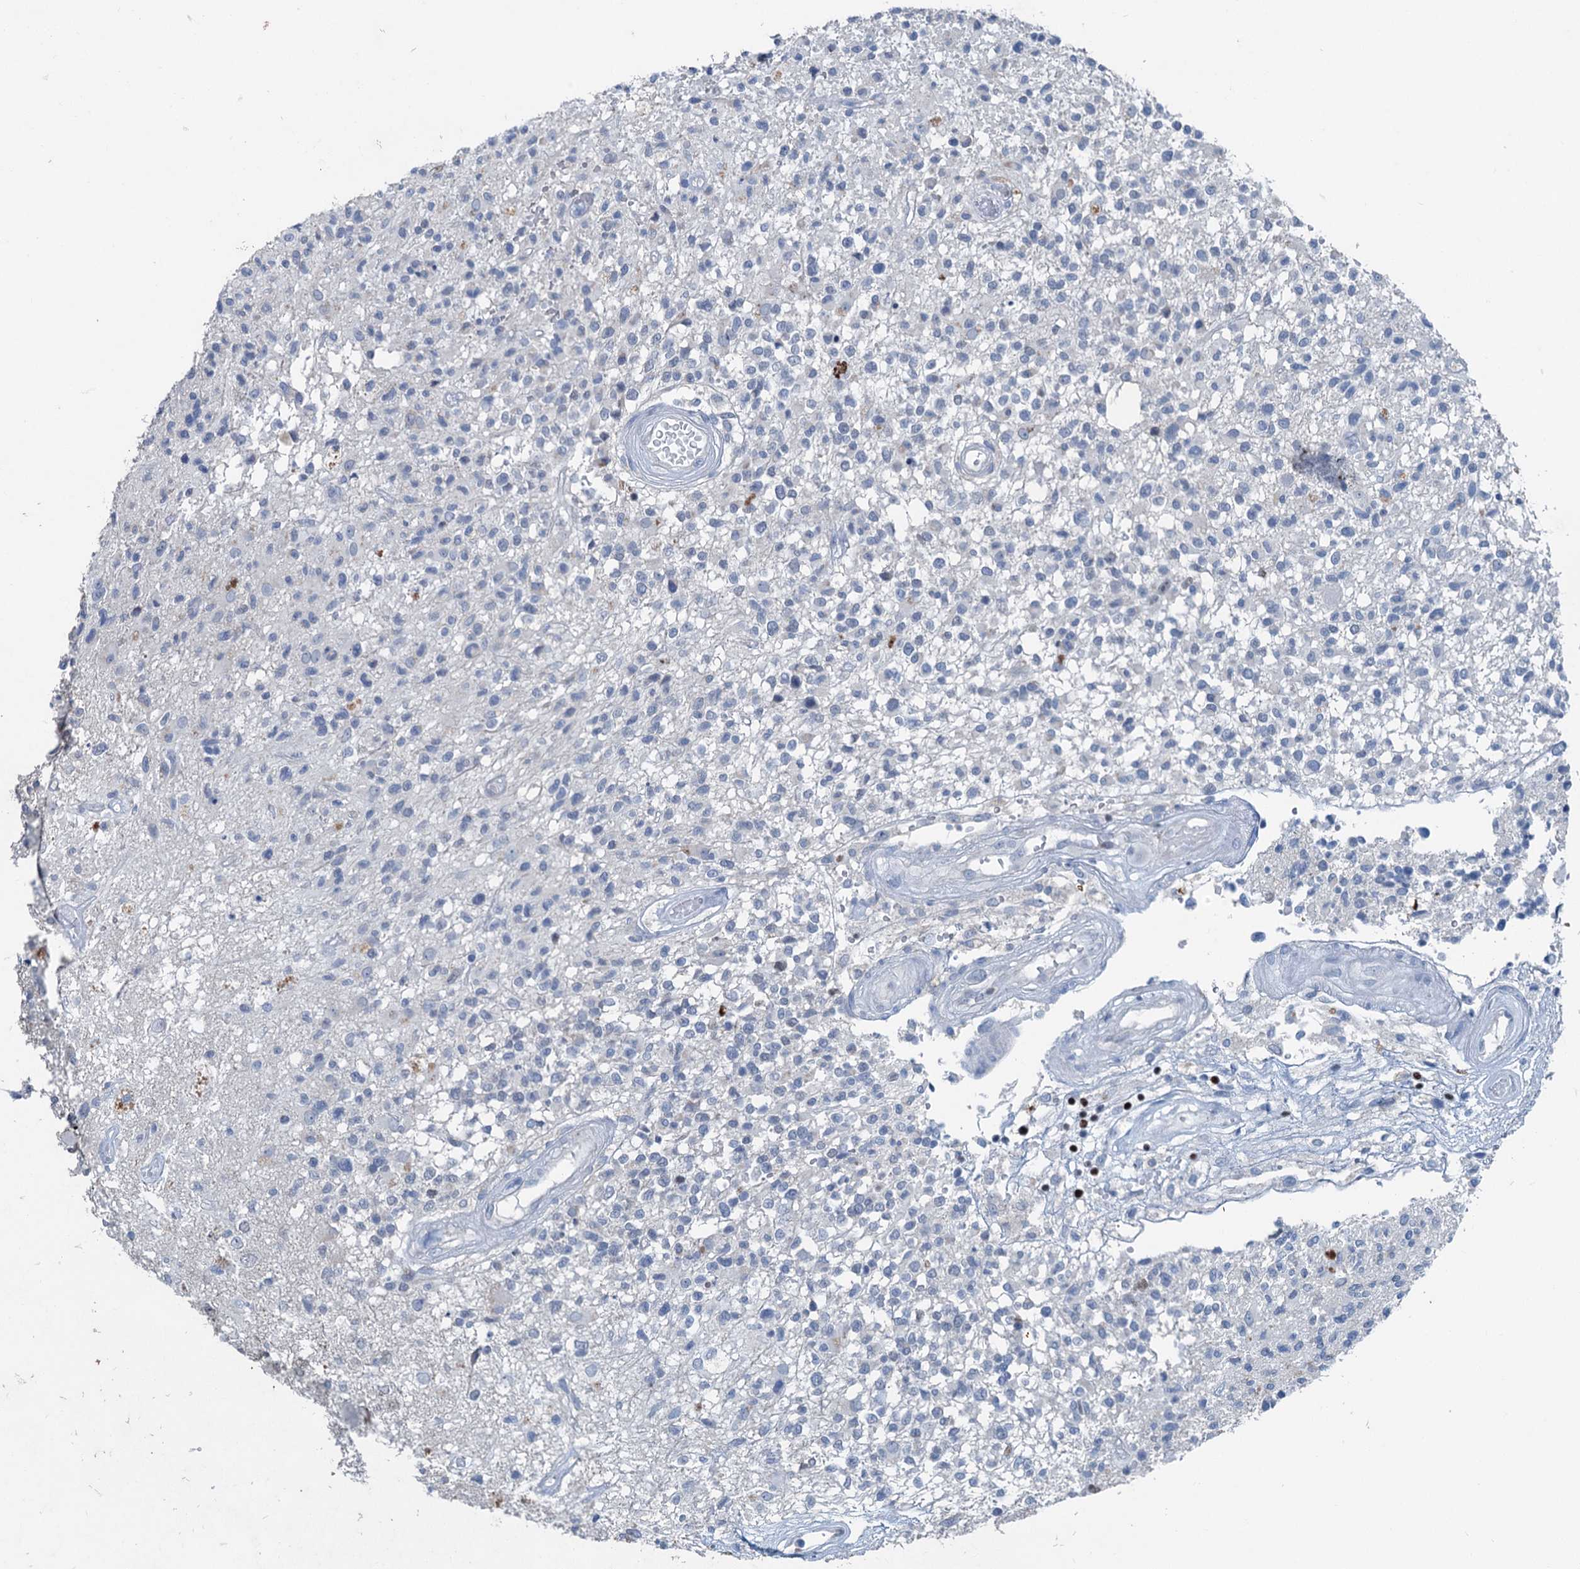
{"staining": {"intensity": "negative", "quantity": "none", "location": "none"}, "tissue": "glioma", "cell_type": "Tumor cells", "image_type": "cancer", "snomed": [{"axis": "morphology", "description": "Glioma, malignant, High grade"}, {"axis": "morphology", "description": "Glioblastoma, NOS"}, {"axis": "topography", "description": "Brain"}], "caption": "Photomicrograph shows no protein expression in tumor cells of malignant glioma (high-grade) tissue.", "gene": "ELP4", "patient": {"sex": "male", "age": 60}}